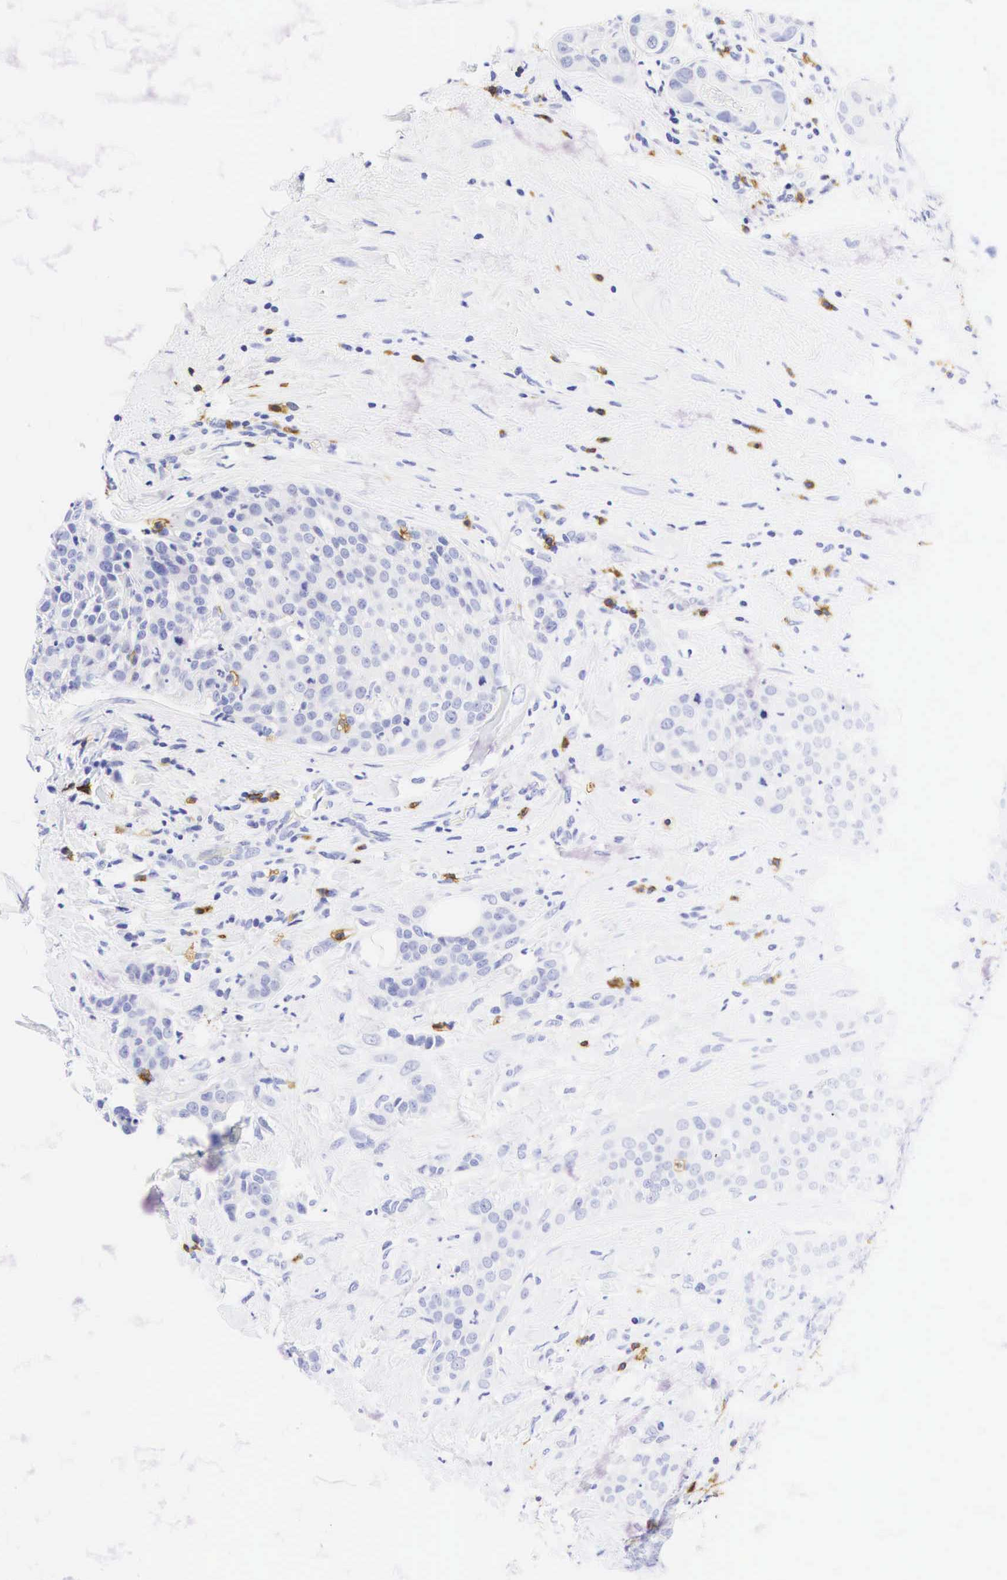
{"staining": {"intensity": "negative", "quantity": "none", "location": "none"}, "tissue": "breast cancer", "cell_type": "Tumor cells", "image_type": "cancer", "snomed": [{"axis": "morphology", "description": "Duct carcinoma"}, {"axis": "topography", "description": "Breast"}], "caption": "A histopathology image of human infiltrating ductal carcinoma (breast) is negative for staining in tumor cells.", "gene": "CD8A", "patient": {"sex": "female", "age": 45}}